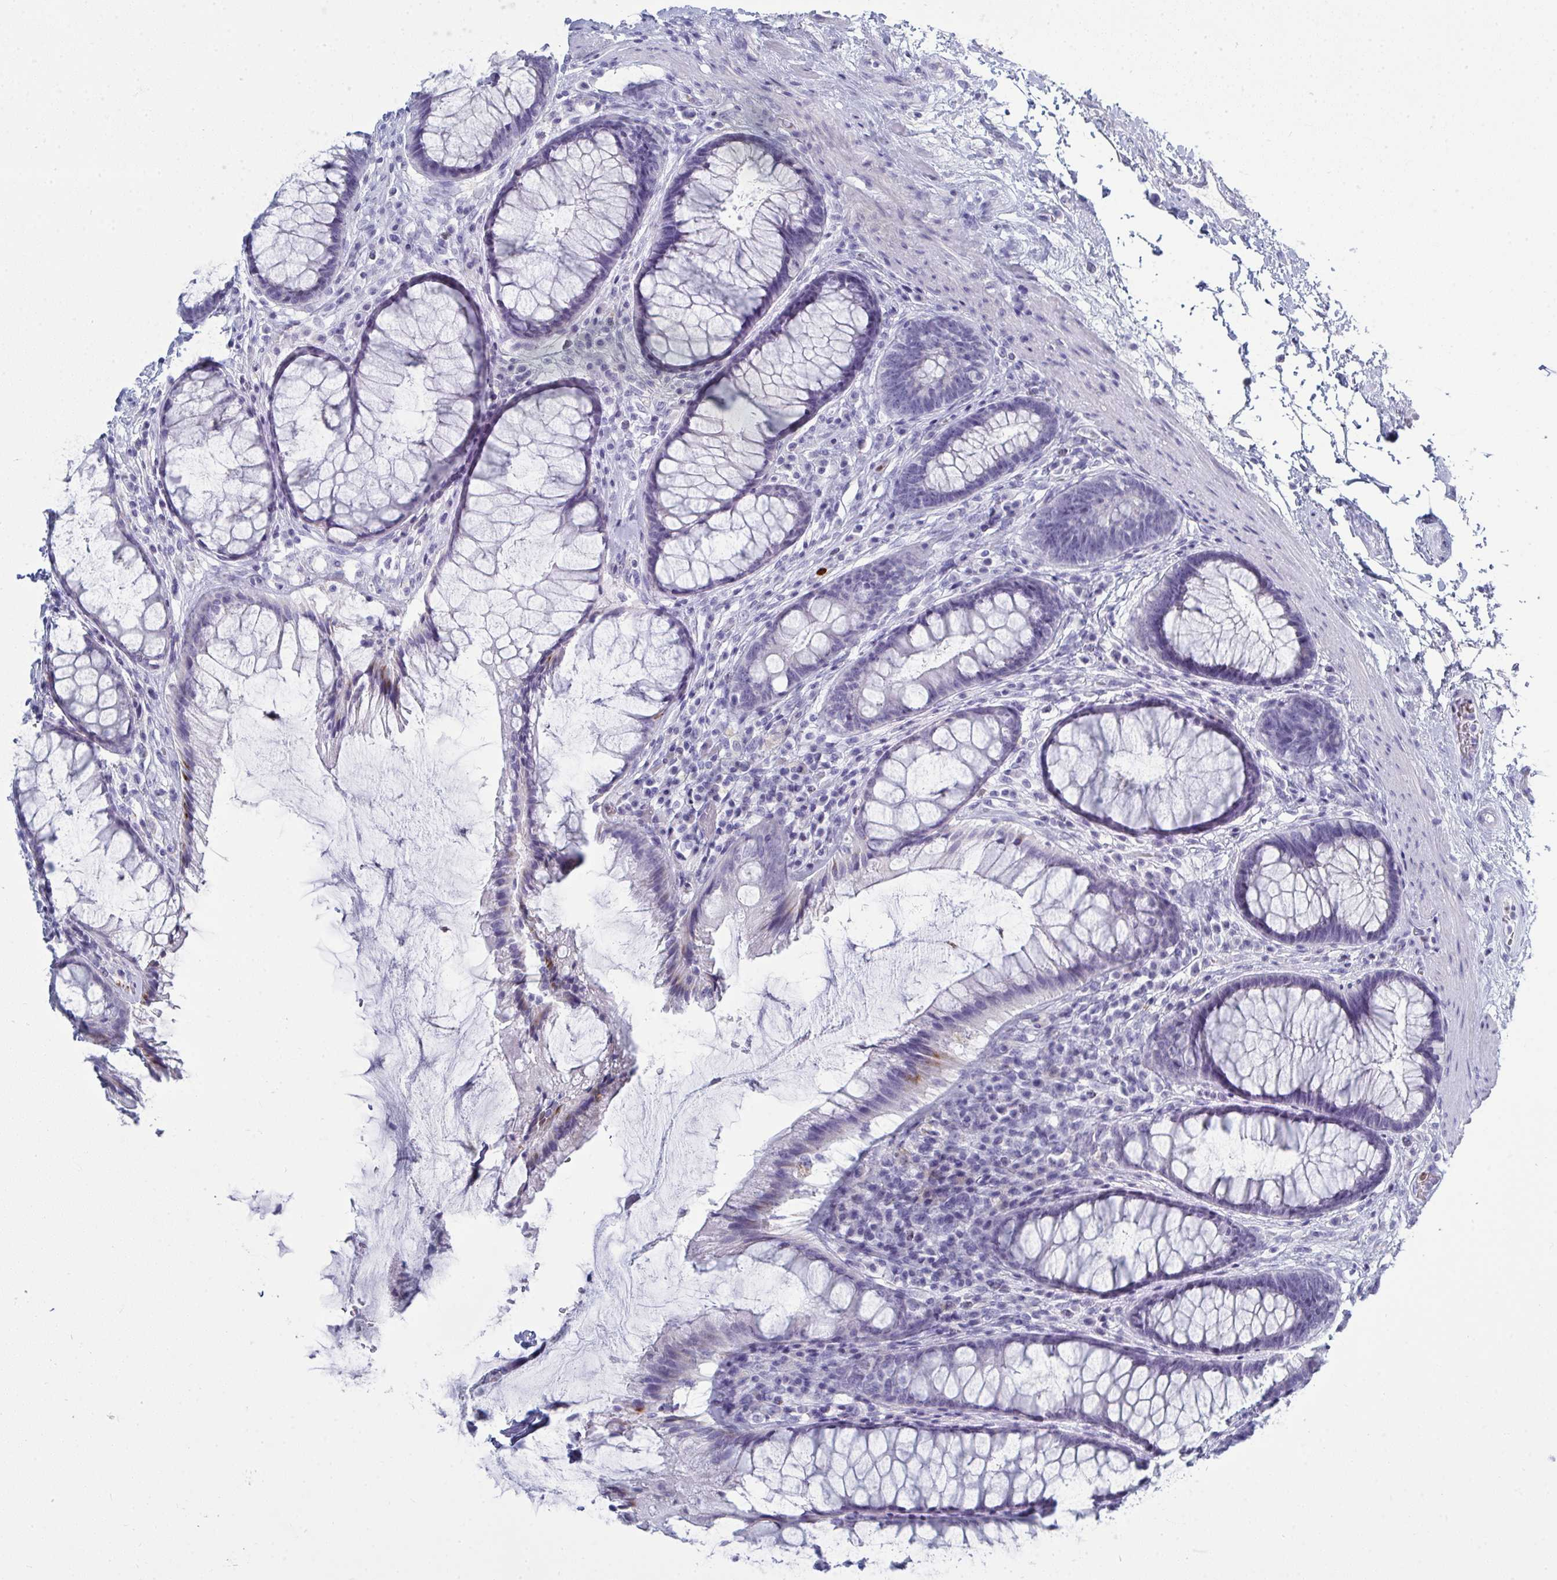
{"staining": {"intensity": "negative", "quantity": "none", "location": "none"}, "tissue": "rectum", "cell_type": "Glandular cells", "image_type": "normal", "snomed": [{"axis": "morphology", "description": "Normal tissue, NOS"}, {"axis": "topography", "description": "Rectum"}], "caption": "A high-resolution photomicrograph shows IHC staining of unremarkable rectum, which displays no significant staining in glandular cells.", "gene": "SERPINB10", "patient": {"sex": "male", "age": 72}}